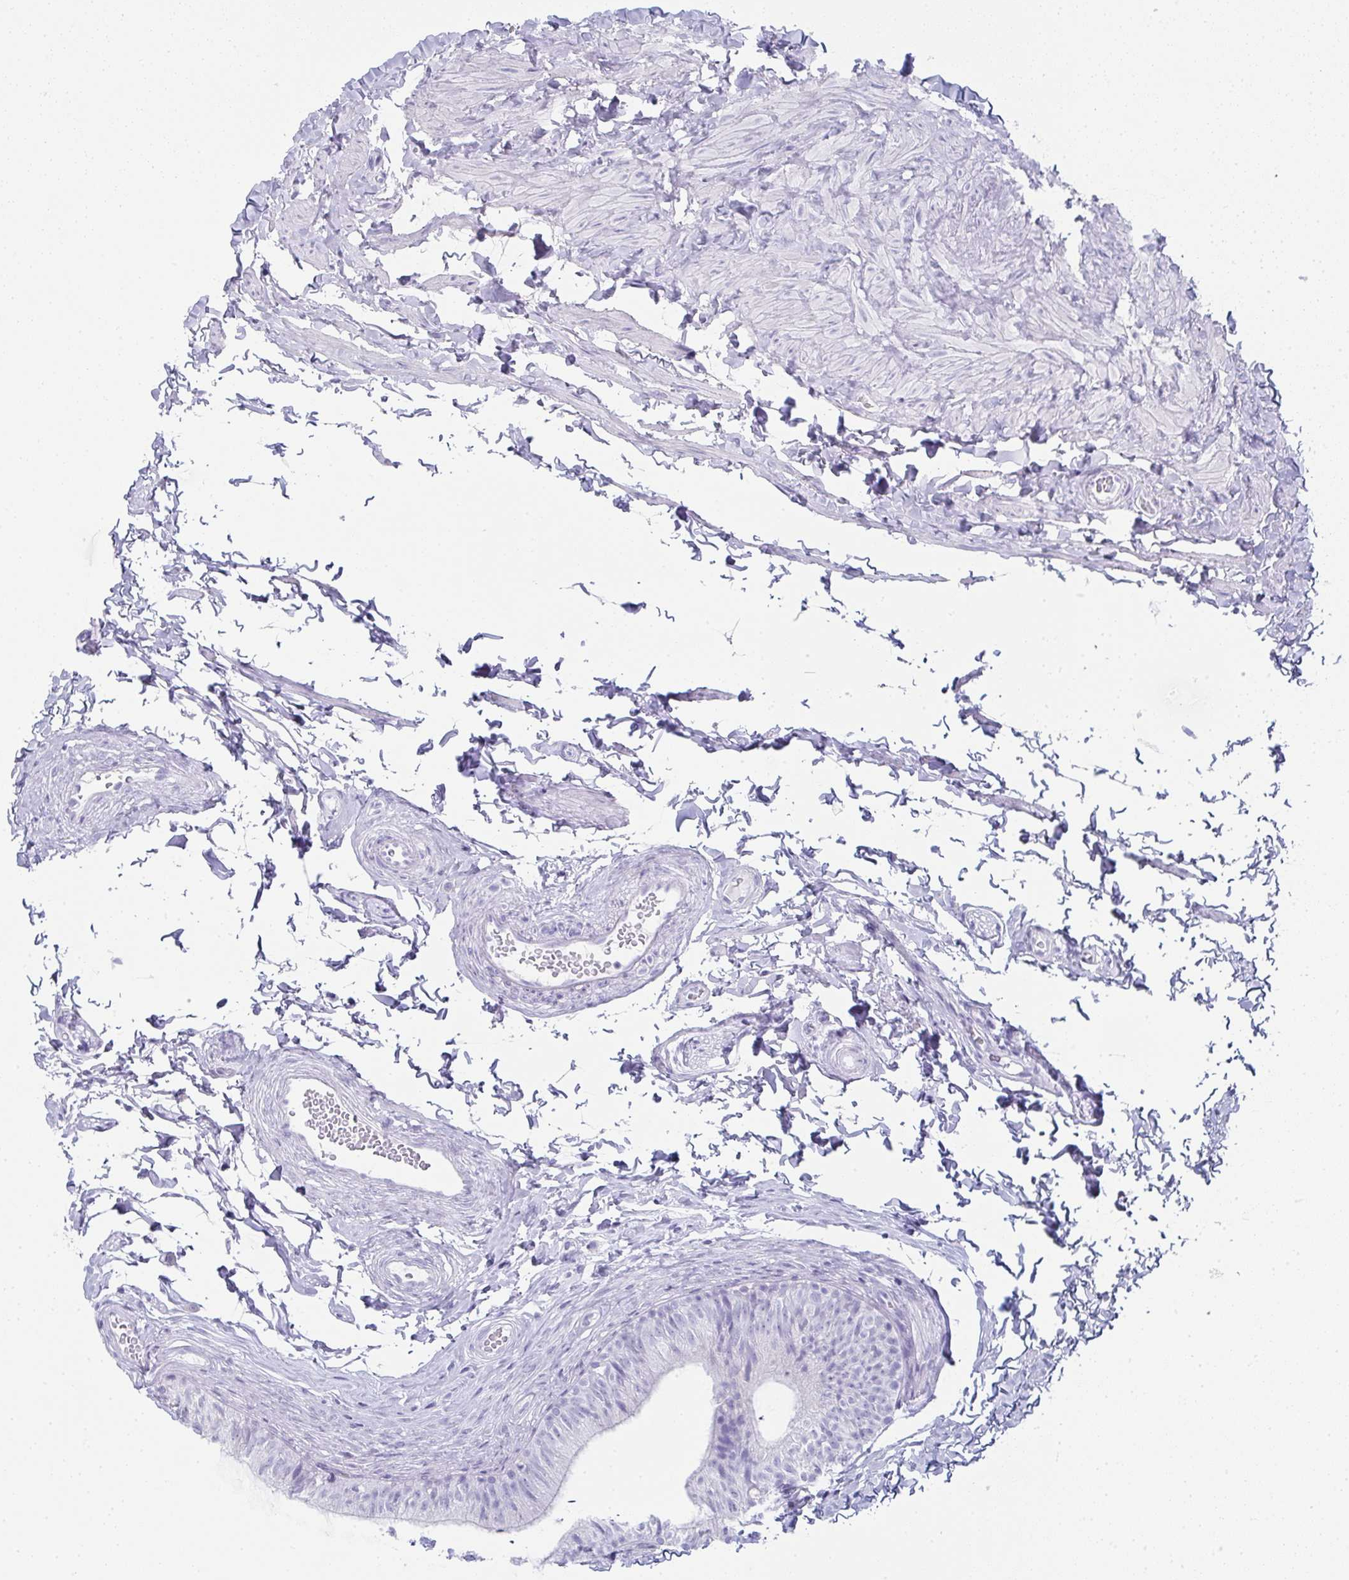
{"staining": {"intensity": "negative", "quantity": "none", "location": "none"}, "tissue": "epididymis", "cell_type": "Glandular cells", "image_type": "normal", "snomed": [{"axis": "morphology", "description": "Normal tissue, NOS"}, {"axis": "topography", "description": "Epididymis, spermatic cord, NOS"}, {"axis": "topography", "description": "Epididymis"}, {"axis": "topography", "description": "Peripheral nerve tissue"}], "caption": "Image shows no significant protein expression in glandular cells of benign epididymis. The staining is performed using DAB brown chromogen with nuclei counter-stained in using hematoxylin.", "gene": "SYCP1", "patient": {"sex": "male", "age": 29}}